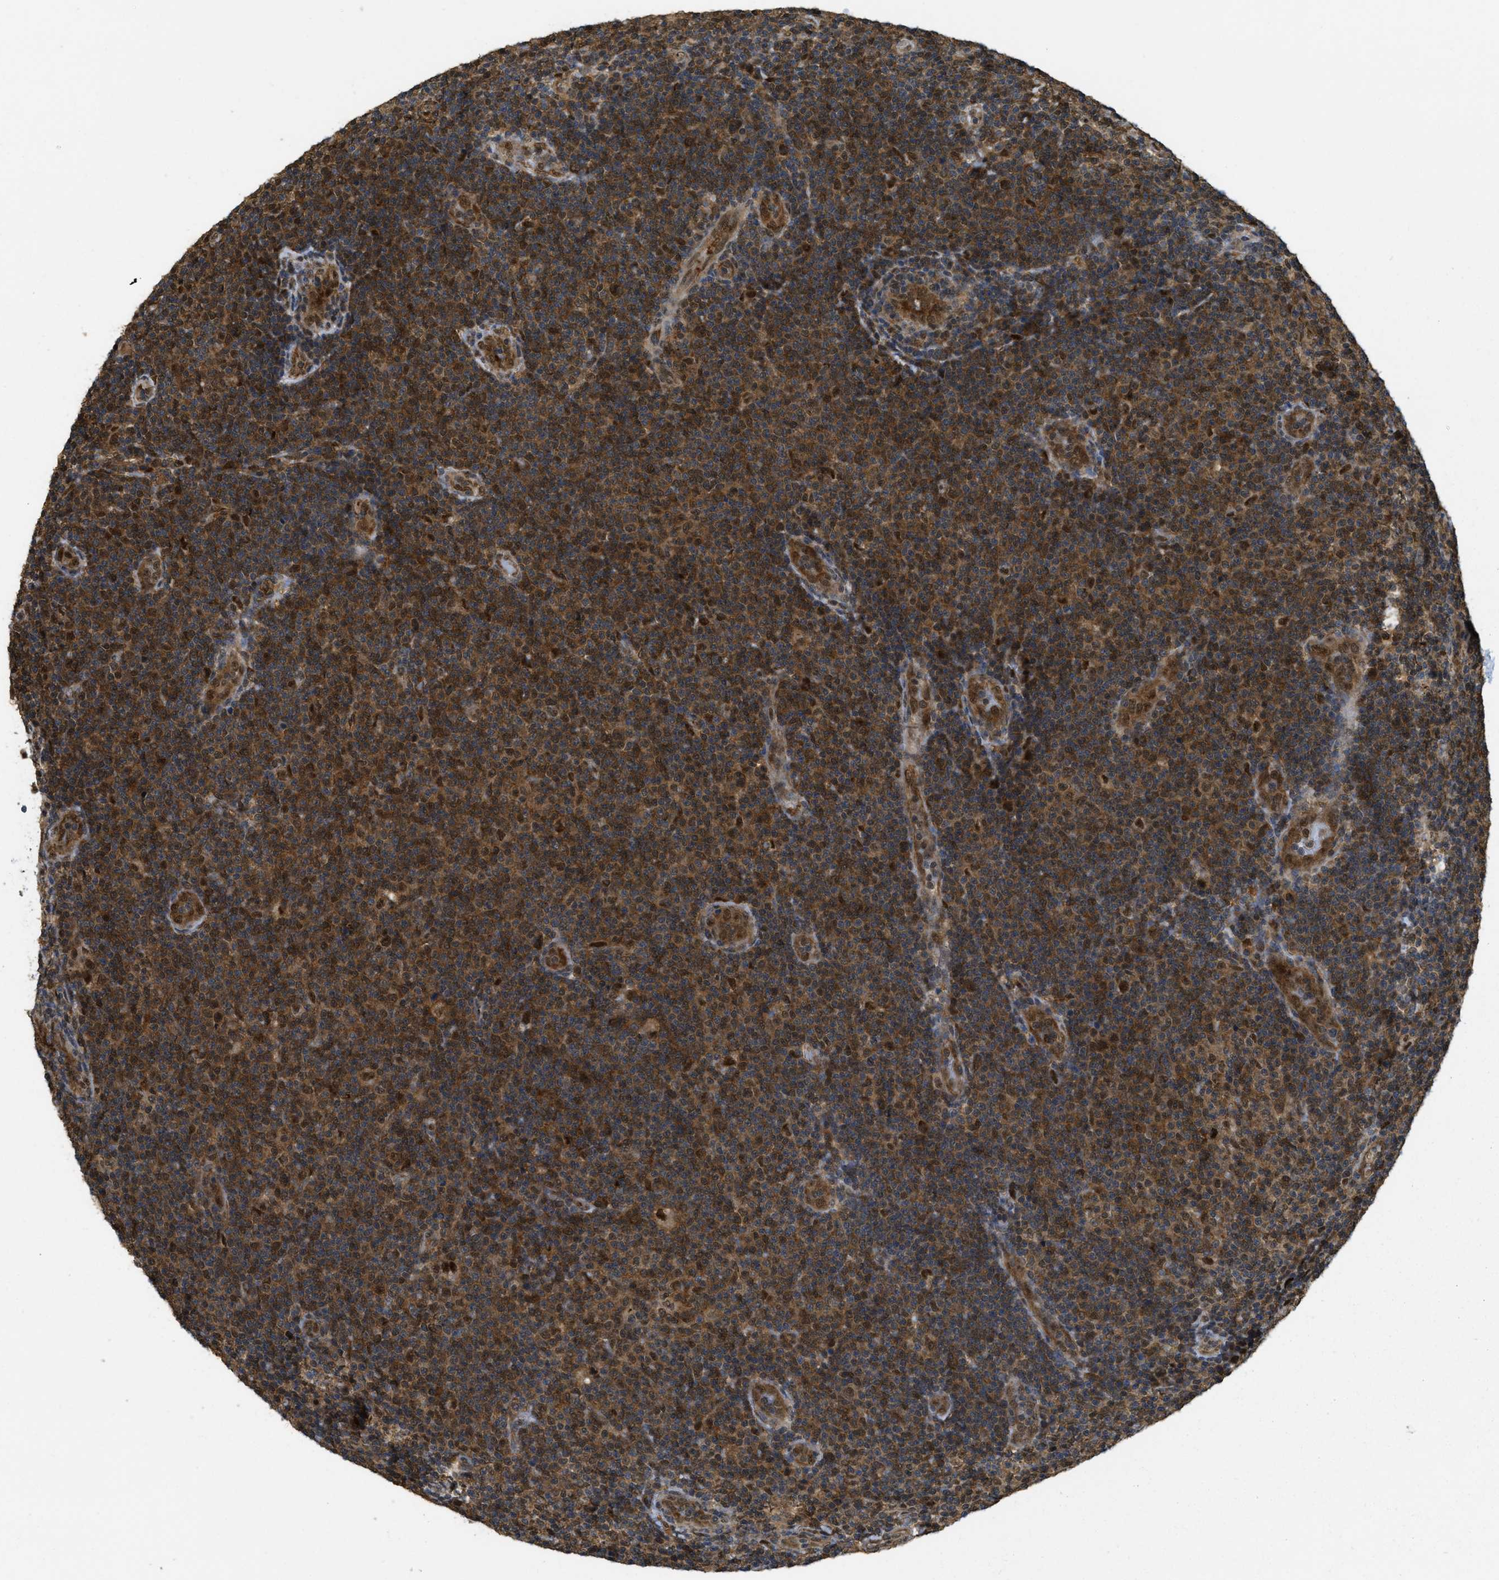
{"staining": {"intensity": "strong", "quantity": ">75%", "location": "cytoplasmic/membranous,nuclear"}, "tissue": "lymphoma", "cell_type": "Tumor cells", "image_type": "cancer", "snomed": [{"axis": "morphology", "description": "Malignant lymphoma, non-Hodgkin's type, Low grade"}, {"axis": "topography", "description": "Lymph node"}], "caption": "A high-resolution photomicrograph shows IHC staining of low-grade malignant lymphoma, non-Hodgkin's type, which shows strong cytoplasmic/membranous and nuclear expression in about >75% of tumor cells.", "gene": "PSMC5", "patient": {"sex": "male", "age": 83}}